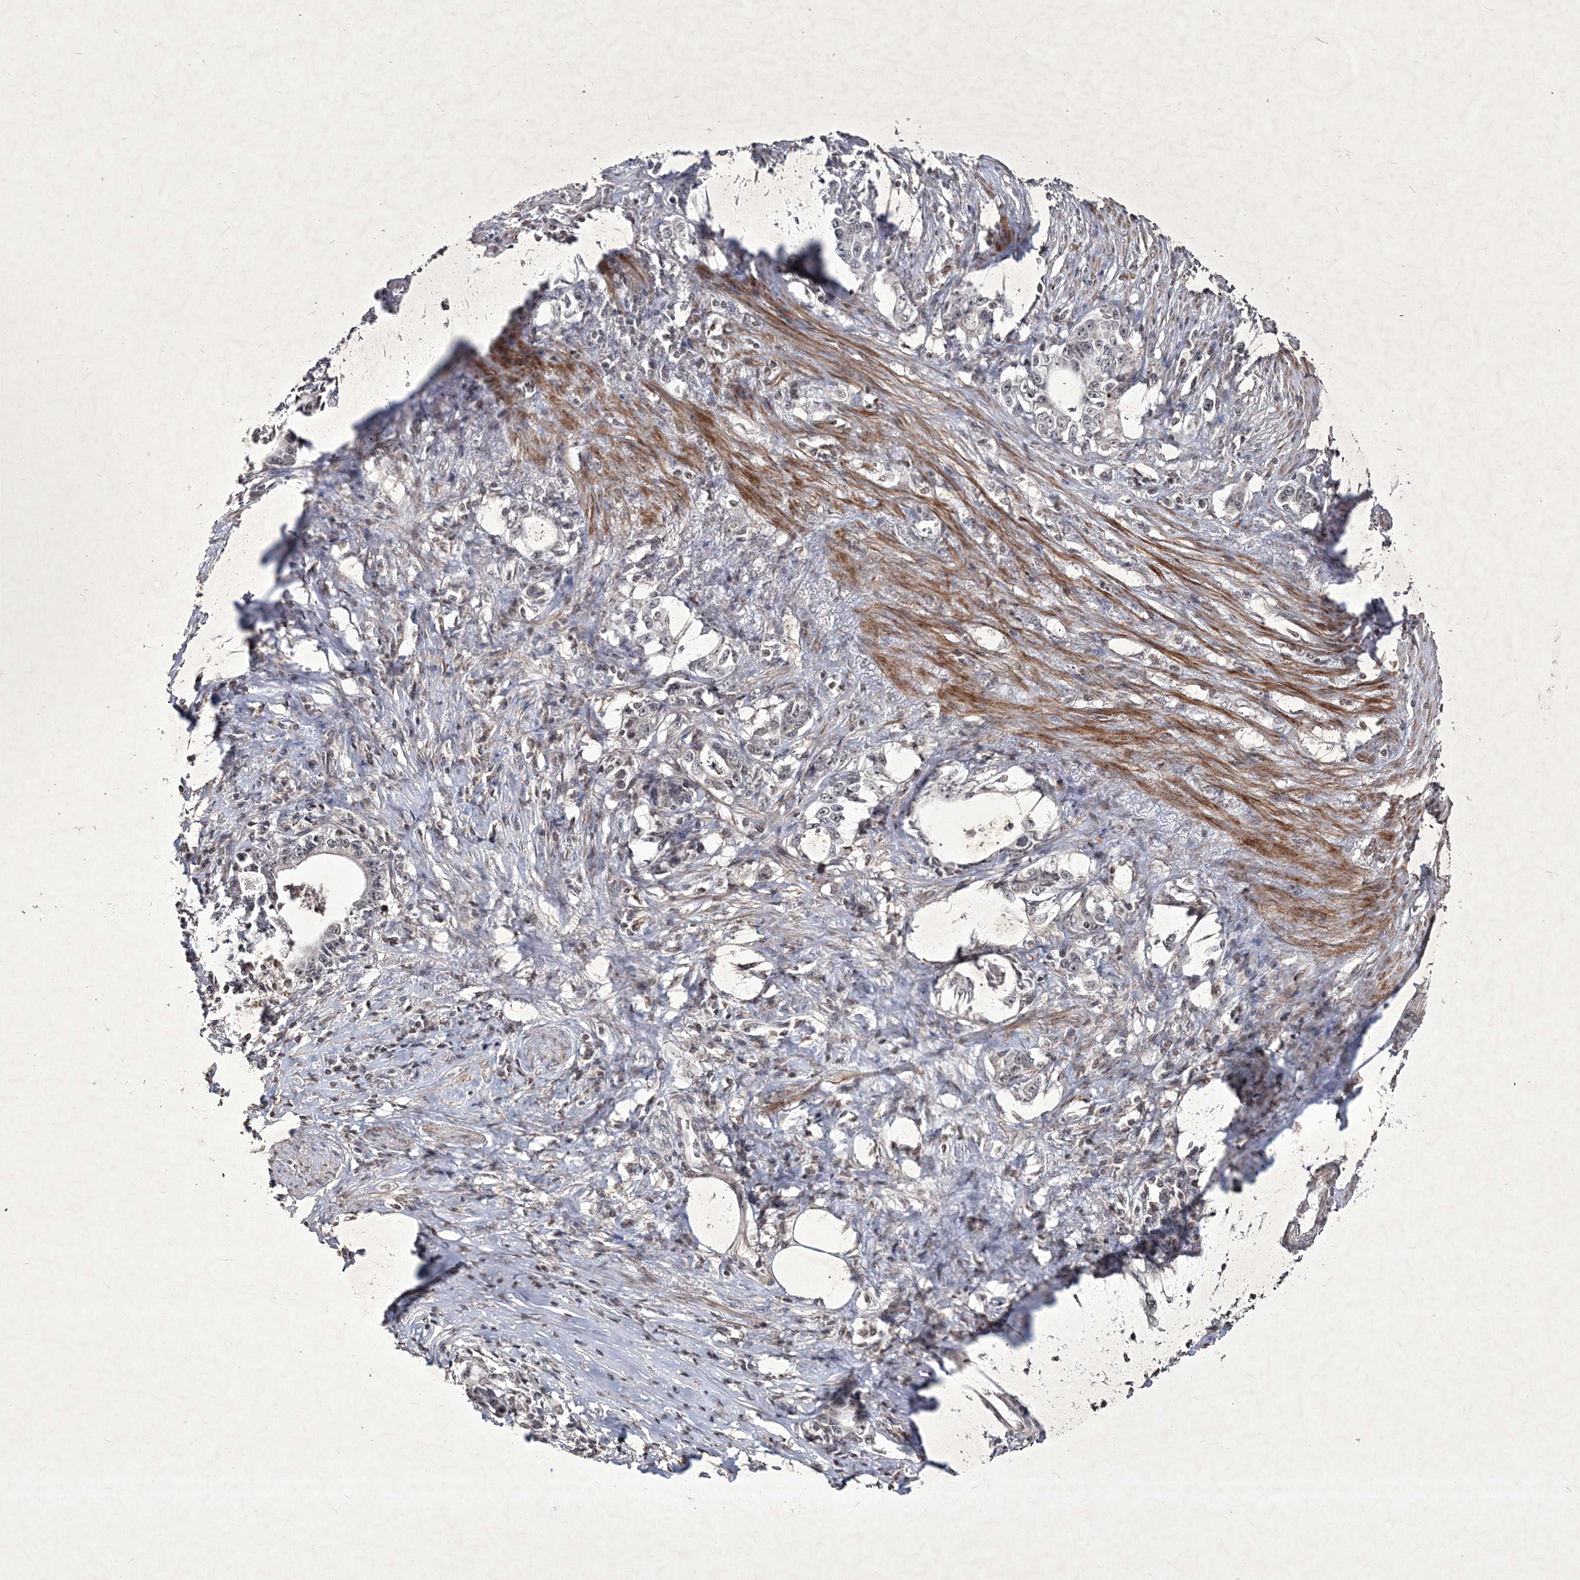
{"staining": {"intensity": "weak", "quantity": "<25%", "location": "nuclear"}, "tissue": "stomach cancer", "cell_type": "Tumor cells", "image_type": "cancer", "snomed": [{"axis": "morphology", "description": "Adenocarcinoma, NOS"}, {"axis": "topography", "description": "Stomach, lower"}], "caption": "Tumor cells show no significant staining in adenocarcinoma (stomach).", "gene": "SOWAHB", "patient": {"sex": "female", "age": 72}}